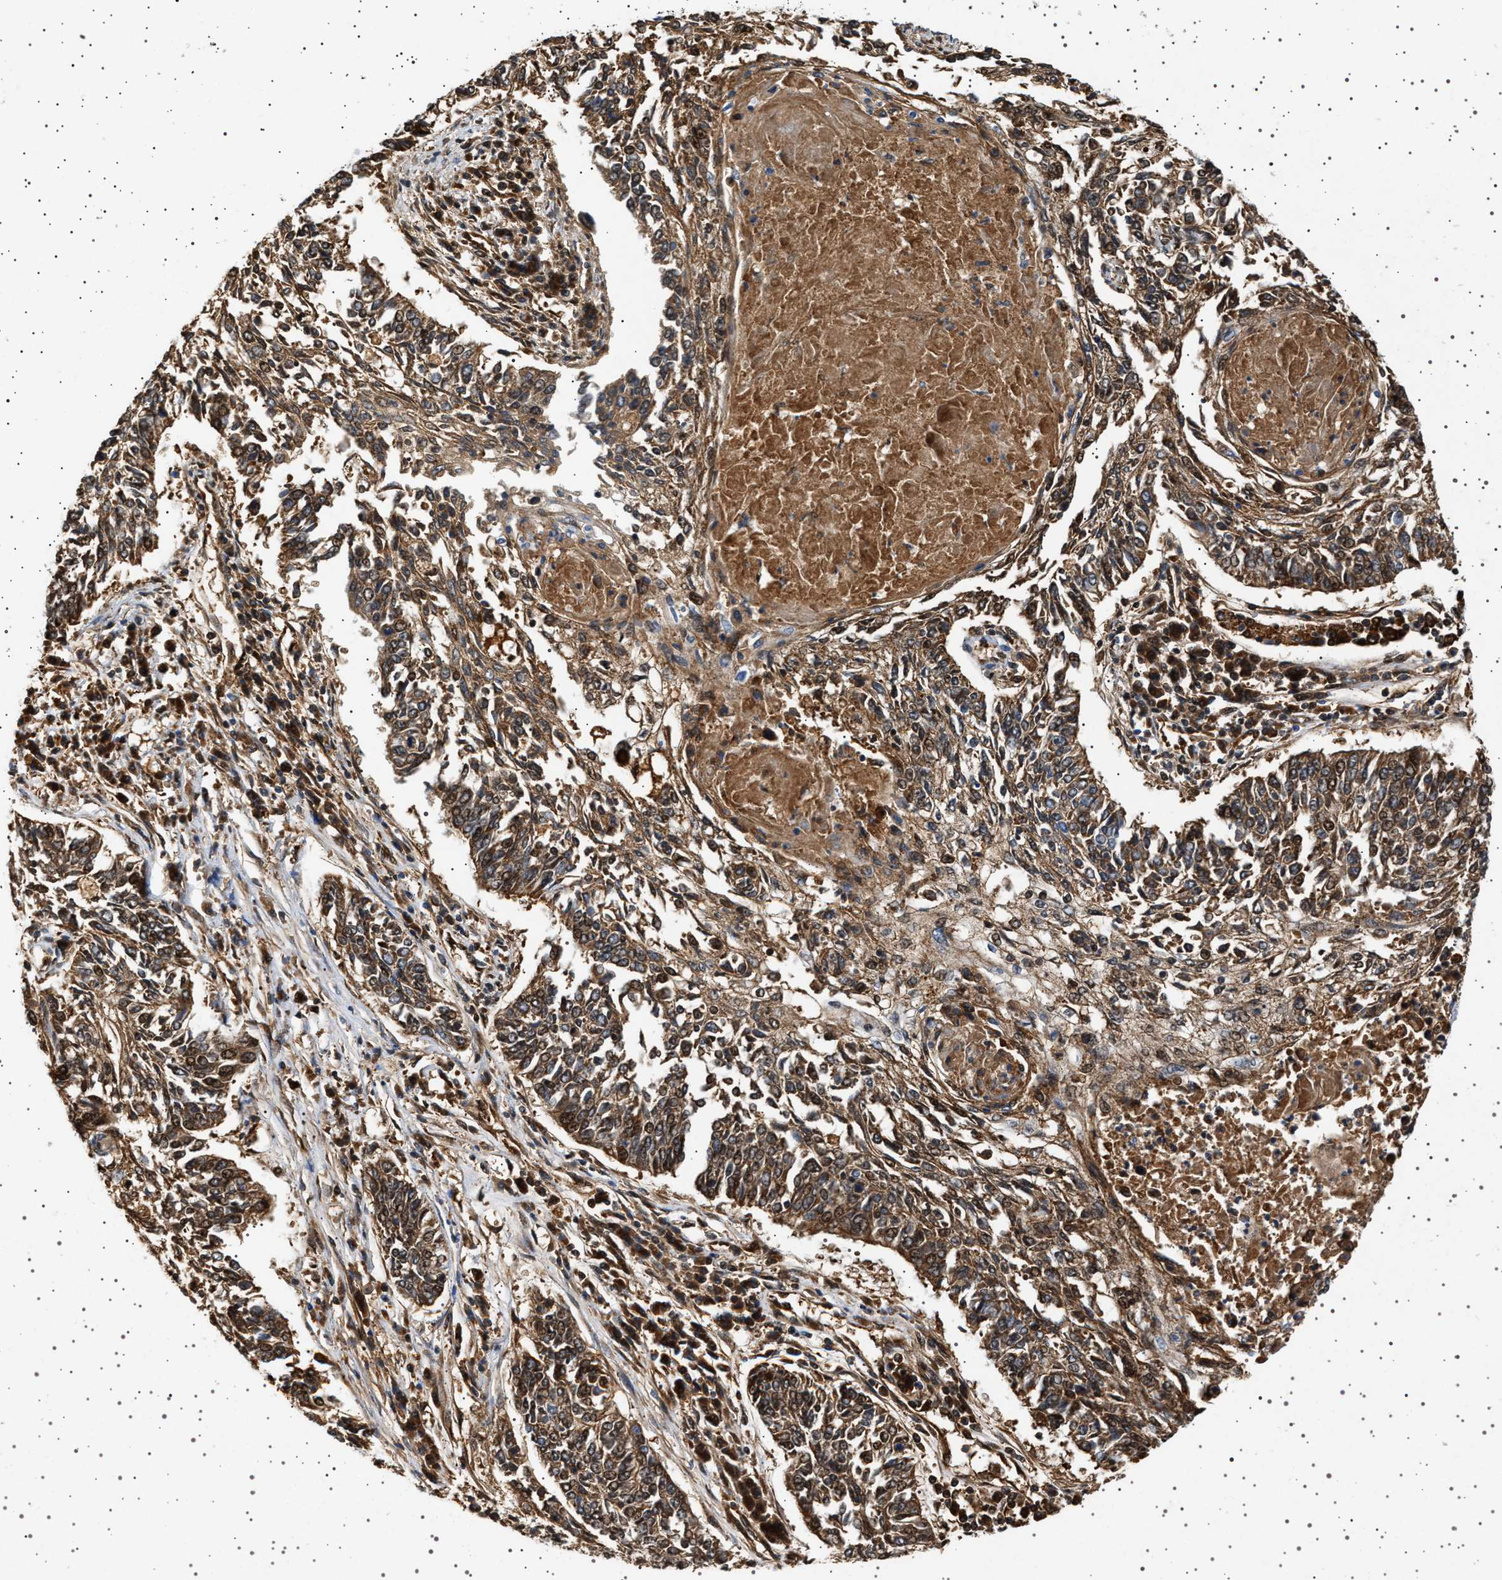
{"staining": {"intensity": "moderate", "quantity": ">75%", "location": "cytoplasmic/membranous"}, "tissue": "lung cancer", "cell_type": "Tumor cells", "image_type": "cancer", "snomed": [{"axis": "morphology", "description": "Normal tissue, NOS"}, {"axis": "morphology", "description": "Squamous cell carcinoma, NOS"}, {"axis": "topography", "description": "Cartilage tissue"}, {"axis": "topography", "description": "Bronchus"}, {"axis": "topography", "description": "Lung"}], "caption": "This photomicrograph displays IHC staining of human squamous cell carcinoma (lung), with medium moderate cytoplasmic/membranous staining in approximately >75% of tumor cells.", "gene": "FICD", "patient": {"sex": "female", "age": 49}}